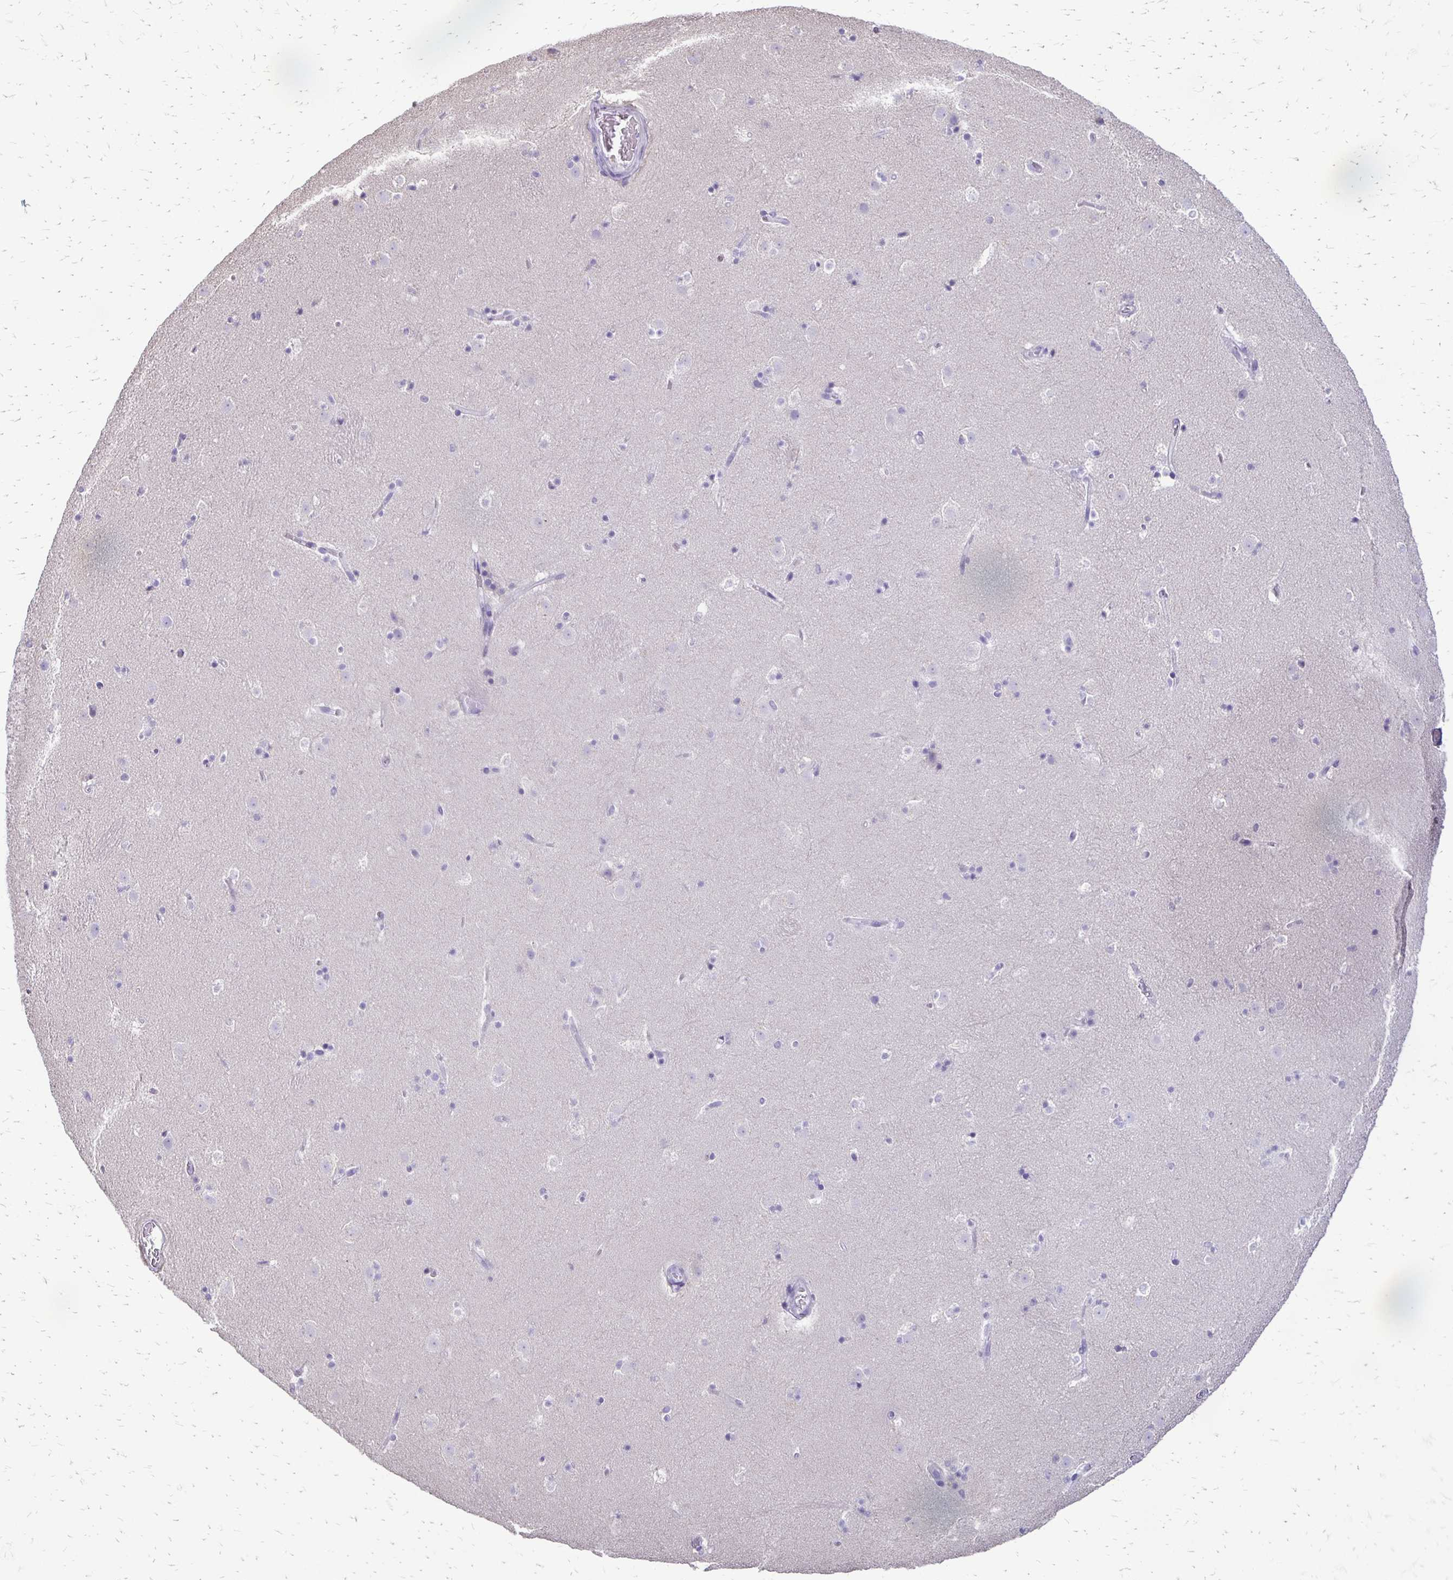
{"staining": {"intensity": "negative", "quantity": "none", "location": "none"}, "tissue": "caudate", "cell_type": "Glial cells", "image_type": "normal", "snomed": [{"axis": "morphology", "description": "Normal tissue, NOS"}, {"axis": "topography", "description": "Lateral ventricle wall"}], "caption": "A high-resolution micrograph shows immunohistochemistry staining of normal caudate, which displays no significant positivity in glial cells.", "gene": "ALPG", "patient": {"sex": "male", "age": 37}}